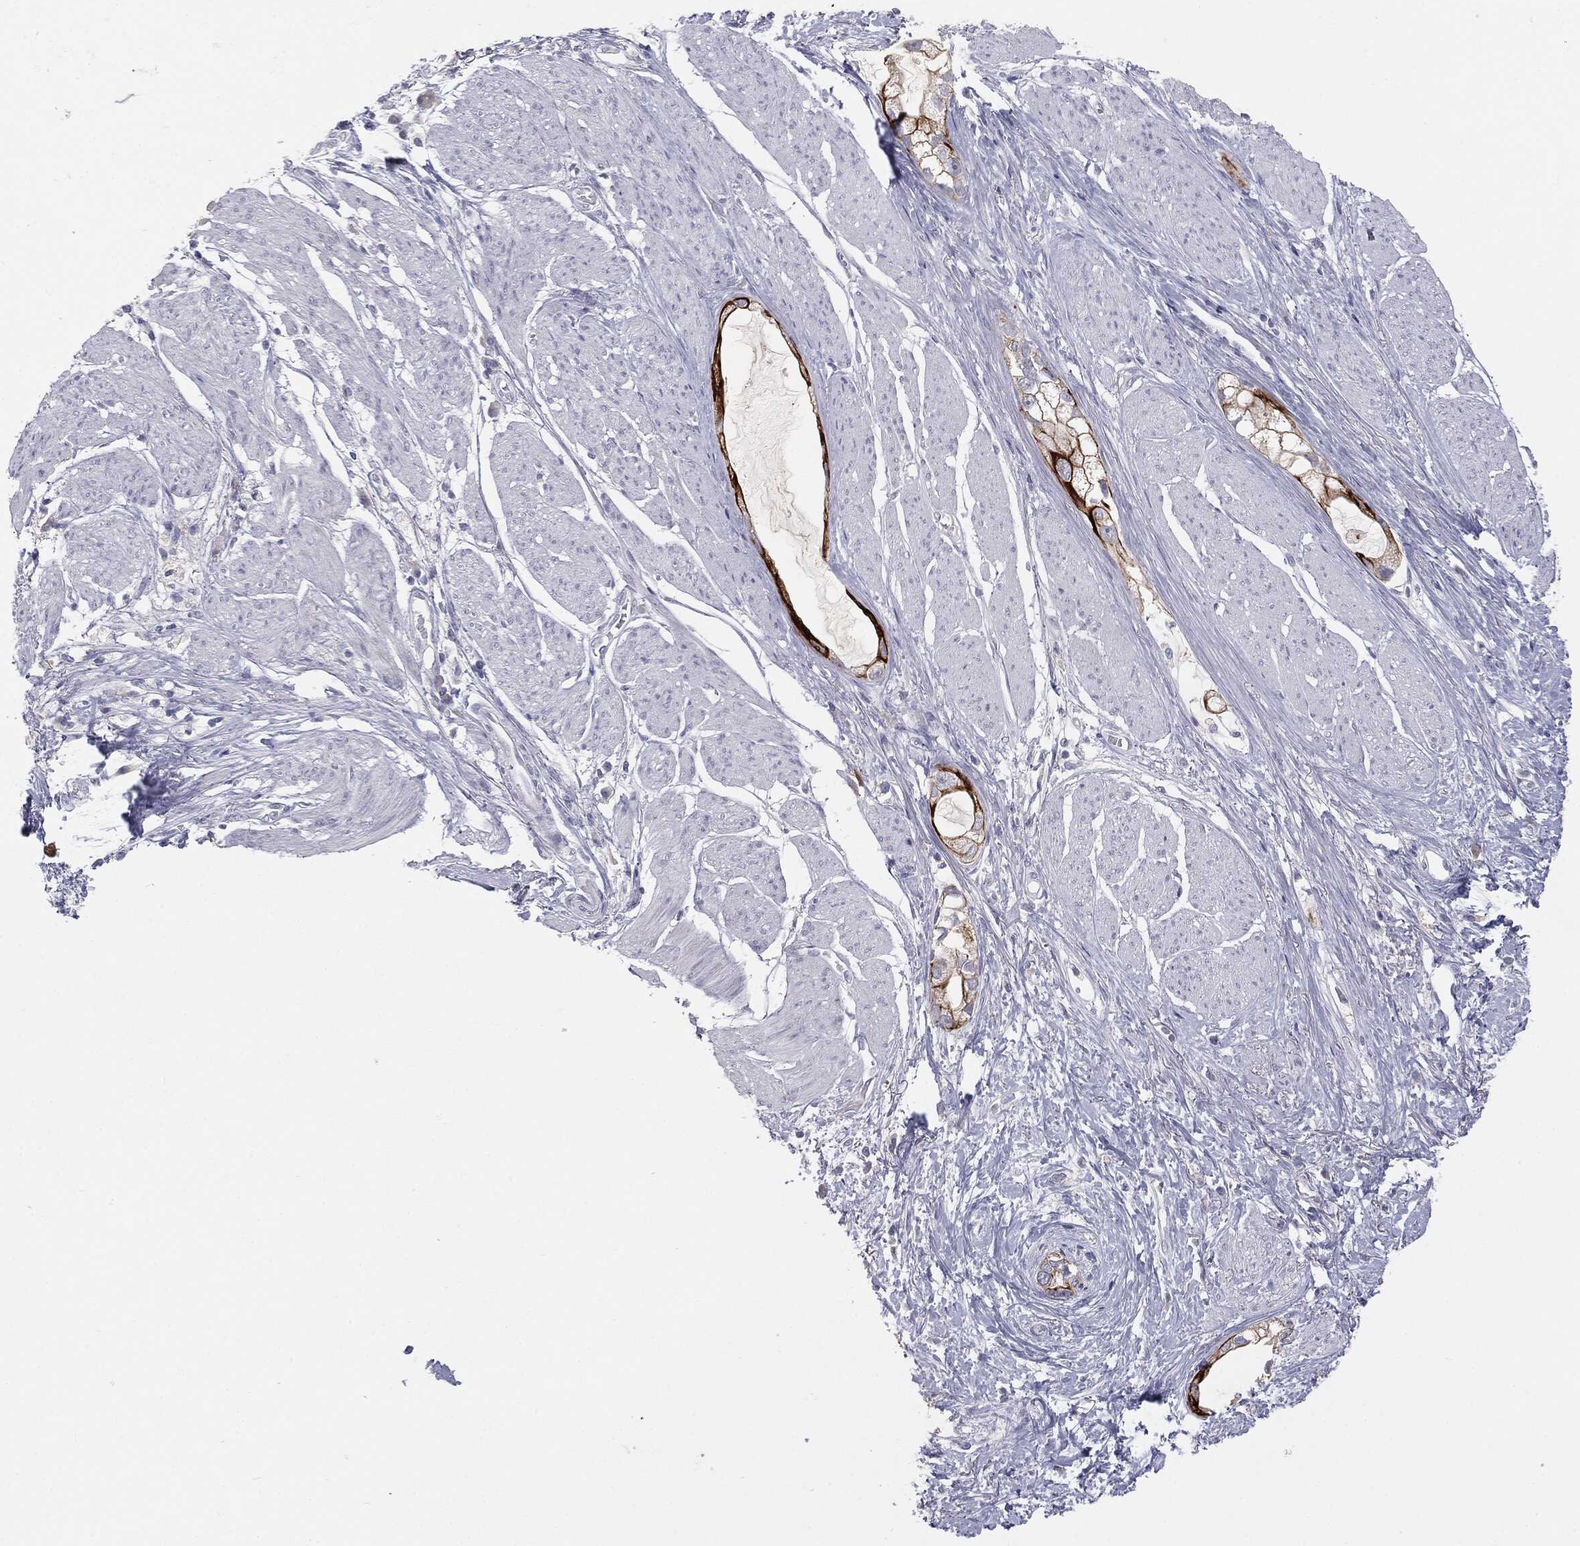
{"staining": {"intensity": "negative", "quantity": "none", "location": "none"}, "tissue": "stomach cancer", "cell_type": "Tumor cells", "image_type": "cancer", "snomed": [{"axis": "morphology", "description": "Adenocarcinoma, NOS"}, {"axis": "topography", "description": "Stomach"}], "caption": "This is a histopathology image of immunohistochemistry staining of stomach adenocarcinoma, which shows no staining in tumor cells. Nuclei are stained in blue.", "gene": "MUC1", "patient": {"sex": "male", "age": 55}}